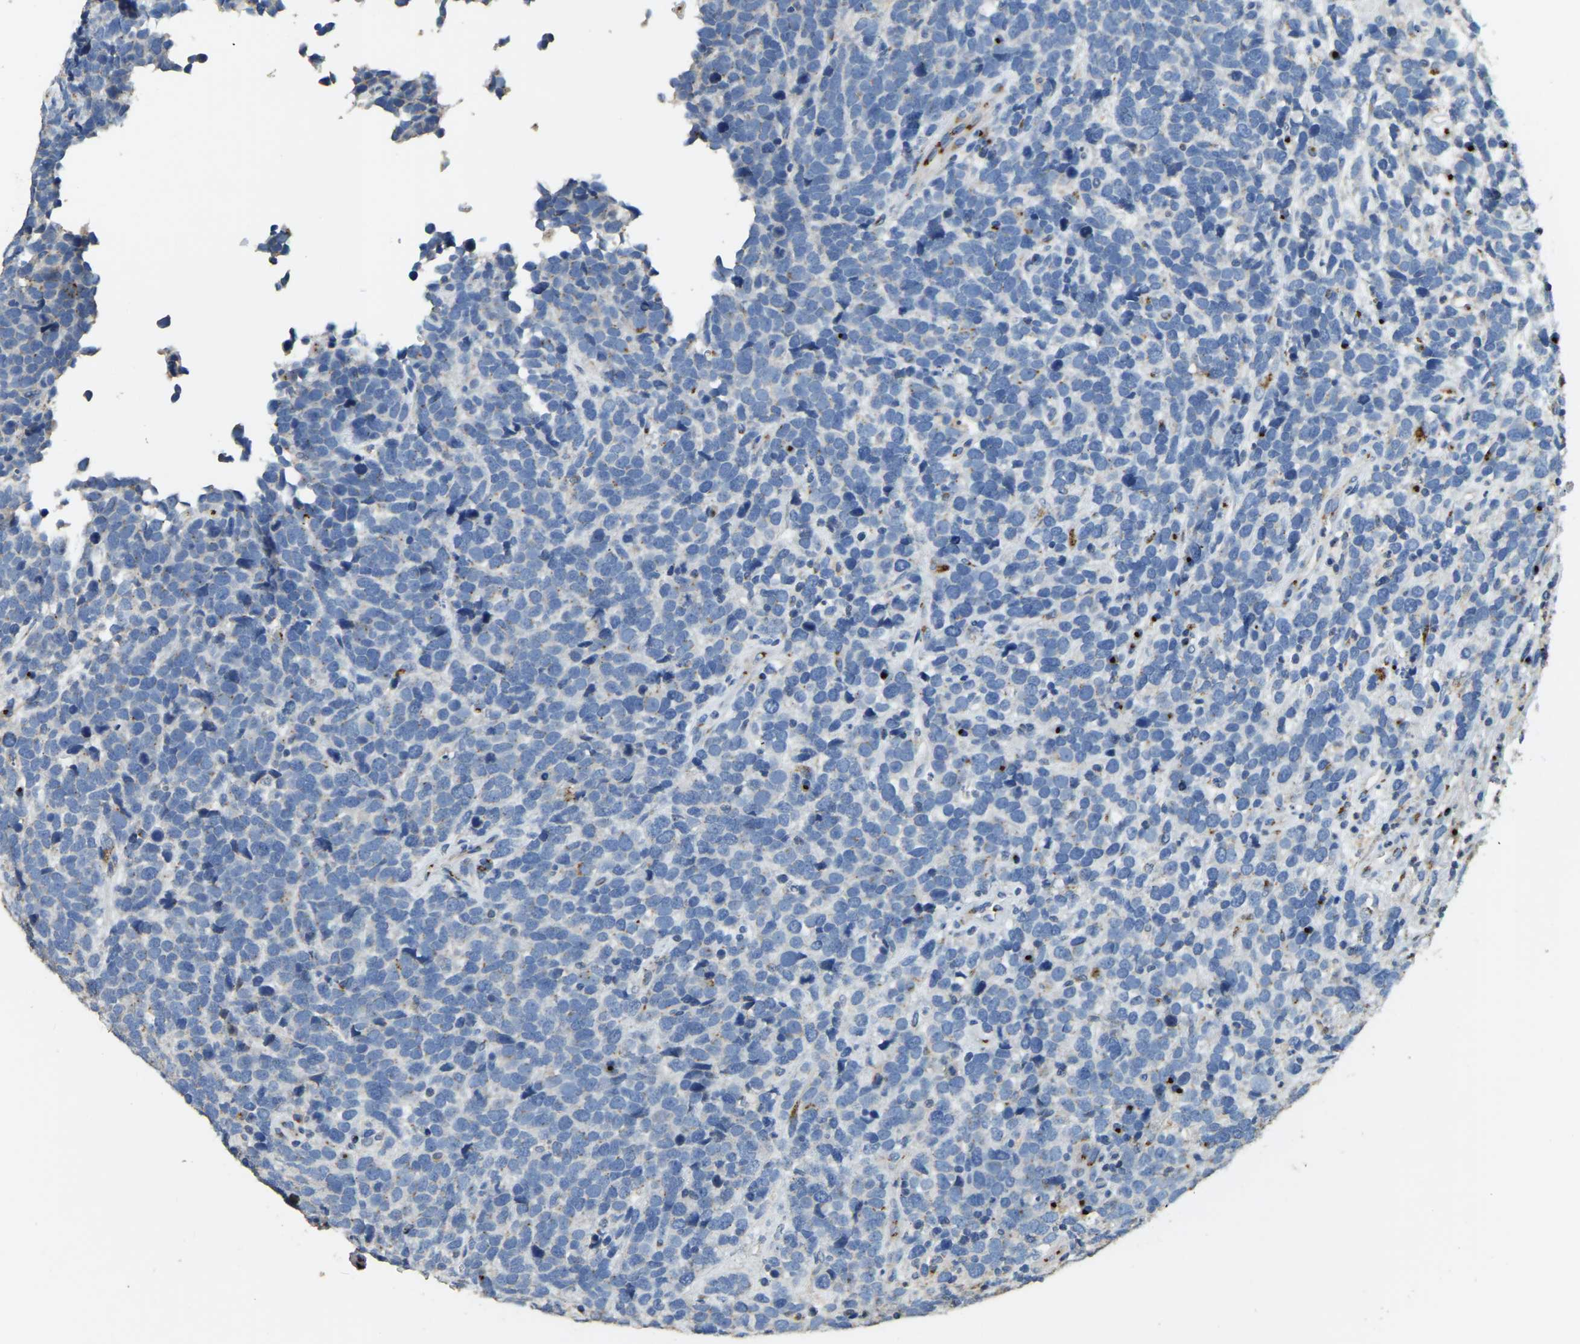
{"staining": {"intensity": "negative", "quantity": "none", "location": "none"}, "tissue": "urothelial cancer", "cell_type": "Tumor cells", "image_type": "cancer", "snomed": [{"axis": "morphology", "description": "Urothelial carcinoma, High grade"}, {"axis": "topography", "description": "Urinary bladder"}], "caption": "This is an IHC micrograph of human urothelial carcinoma (high-grade). There is no positivity in tumor cells.", "gene": "FAM174A", "patient": {"sex": "female", "age": 82}}